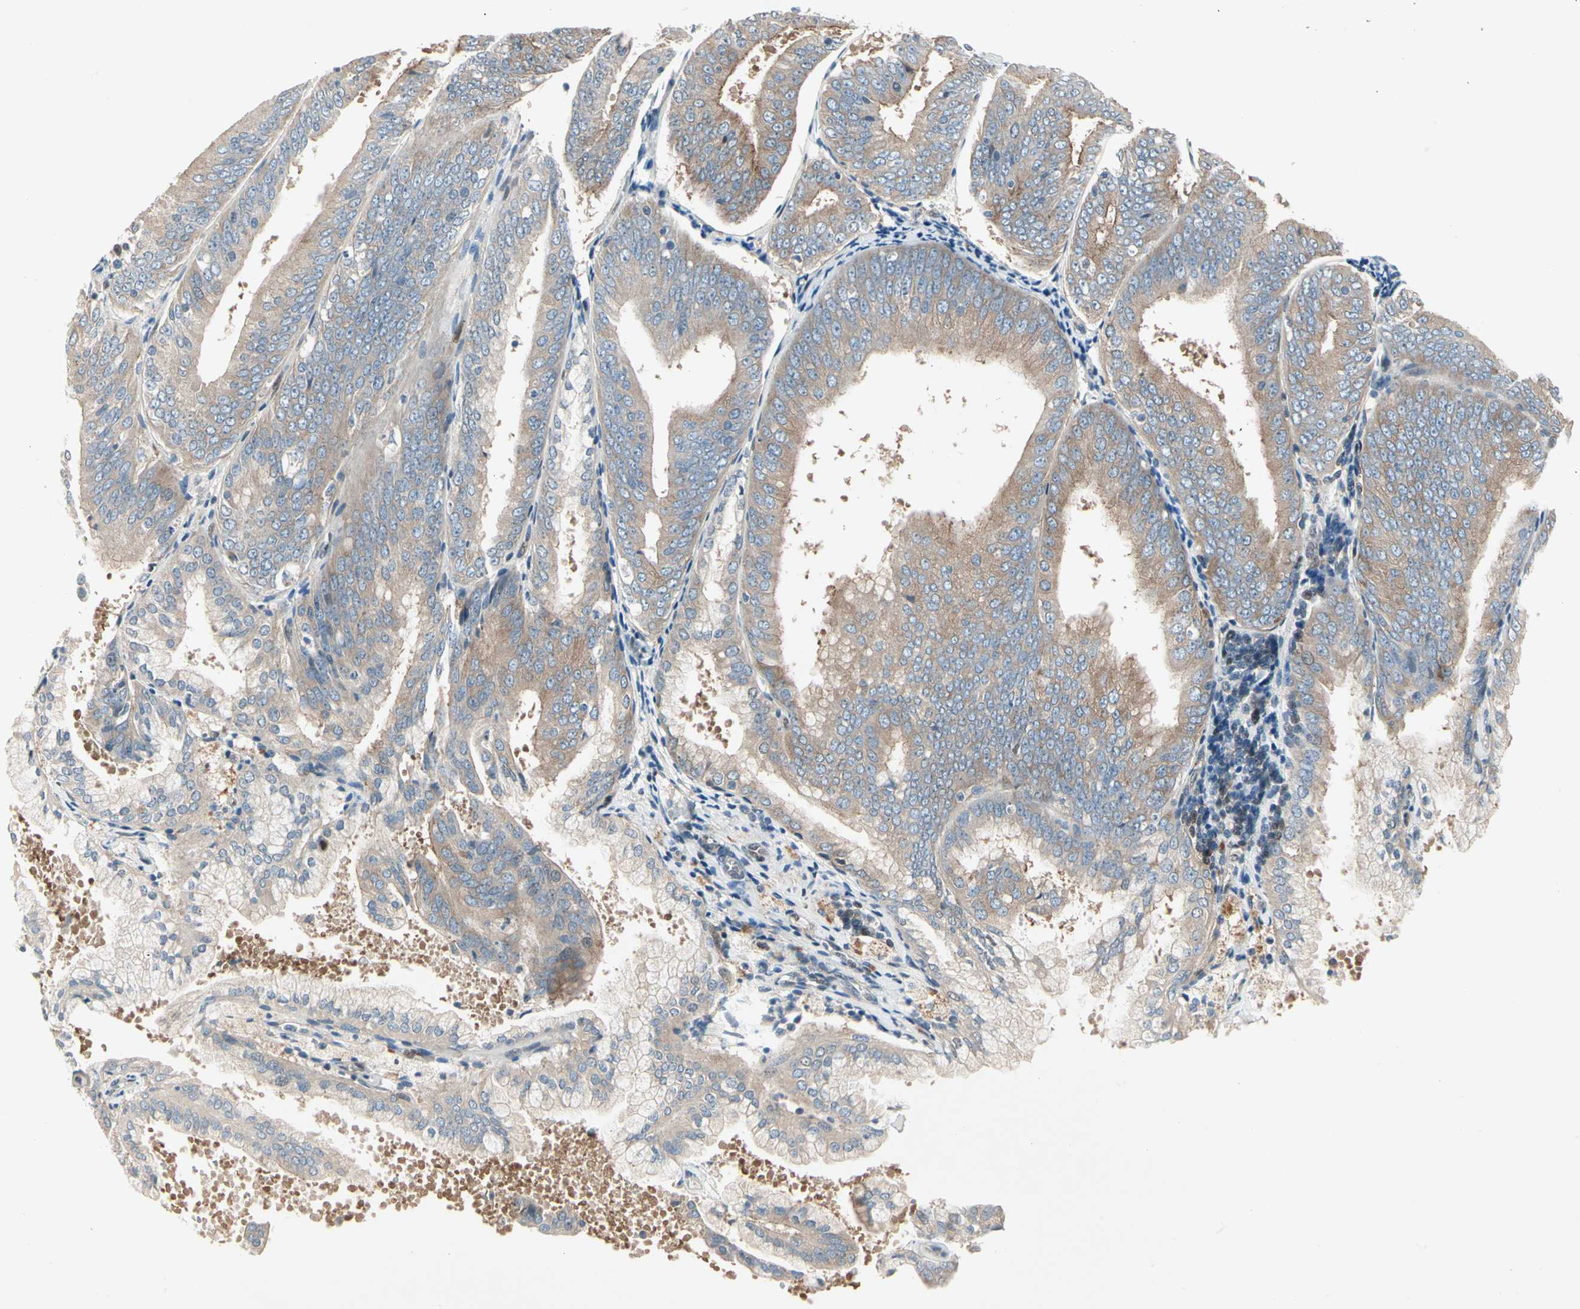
{"staining": {"intensity": "moderate", "quantity": ">75%", "location": "cytoplasmic/membranous"}, "tissue": "endometrial cancer", "cell_type": "Tumor cells", "image_type": "cancer", "snomed": [{"axis": "morphology", "description": "Adenocarcinoma, NOS"}, {"axis": "topography", "description": "Endometrium"}], "caption": "This image shows immunohistochemistry (IHC) staining of human endometrial cancer (adenocarcinoma), with medium moderate cytoplasmic/membranous expression in approximately >75% of tumor cells.", "gene": "IL1R1", "patient": {"sex": "female", "age": 63}}